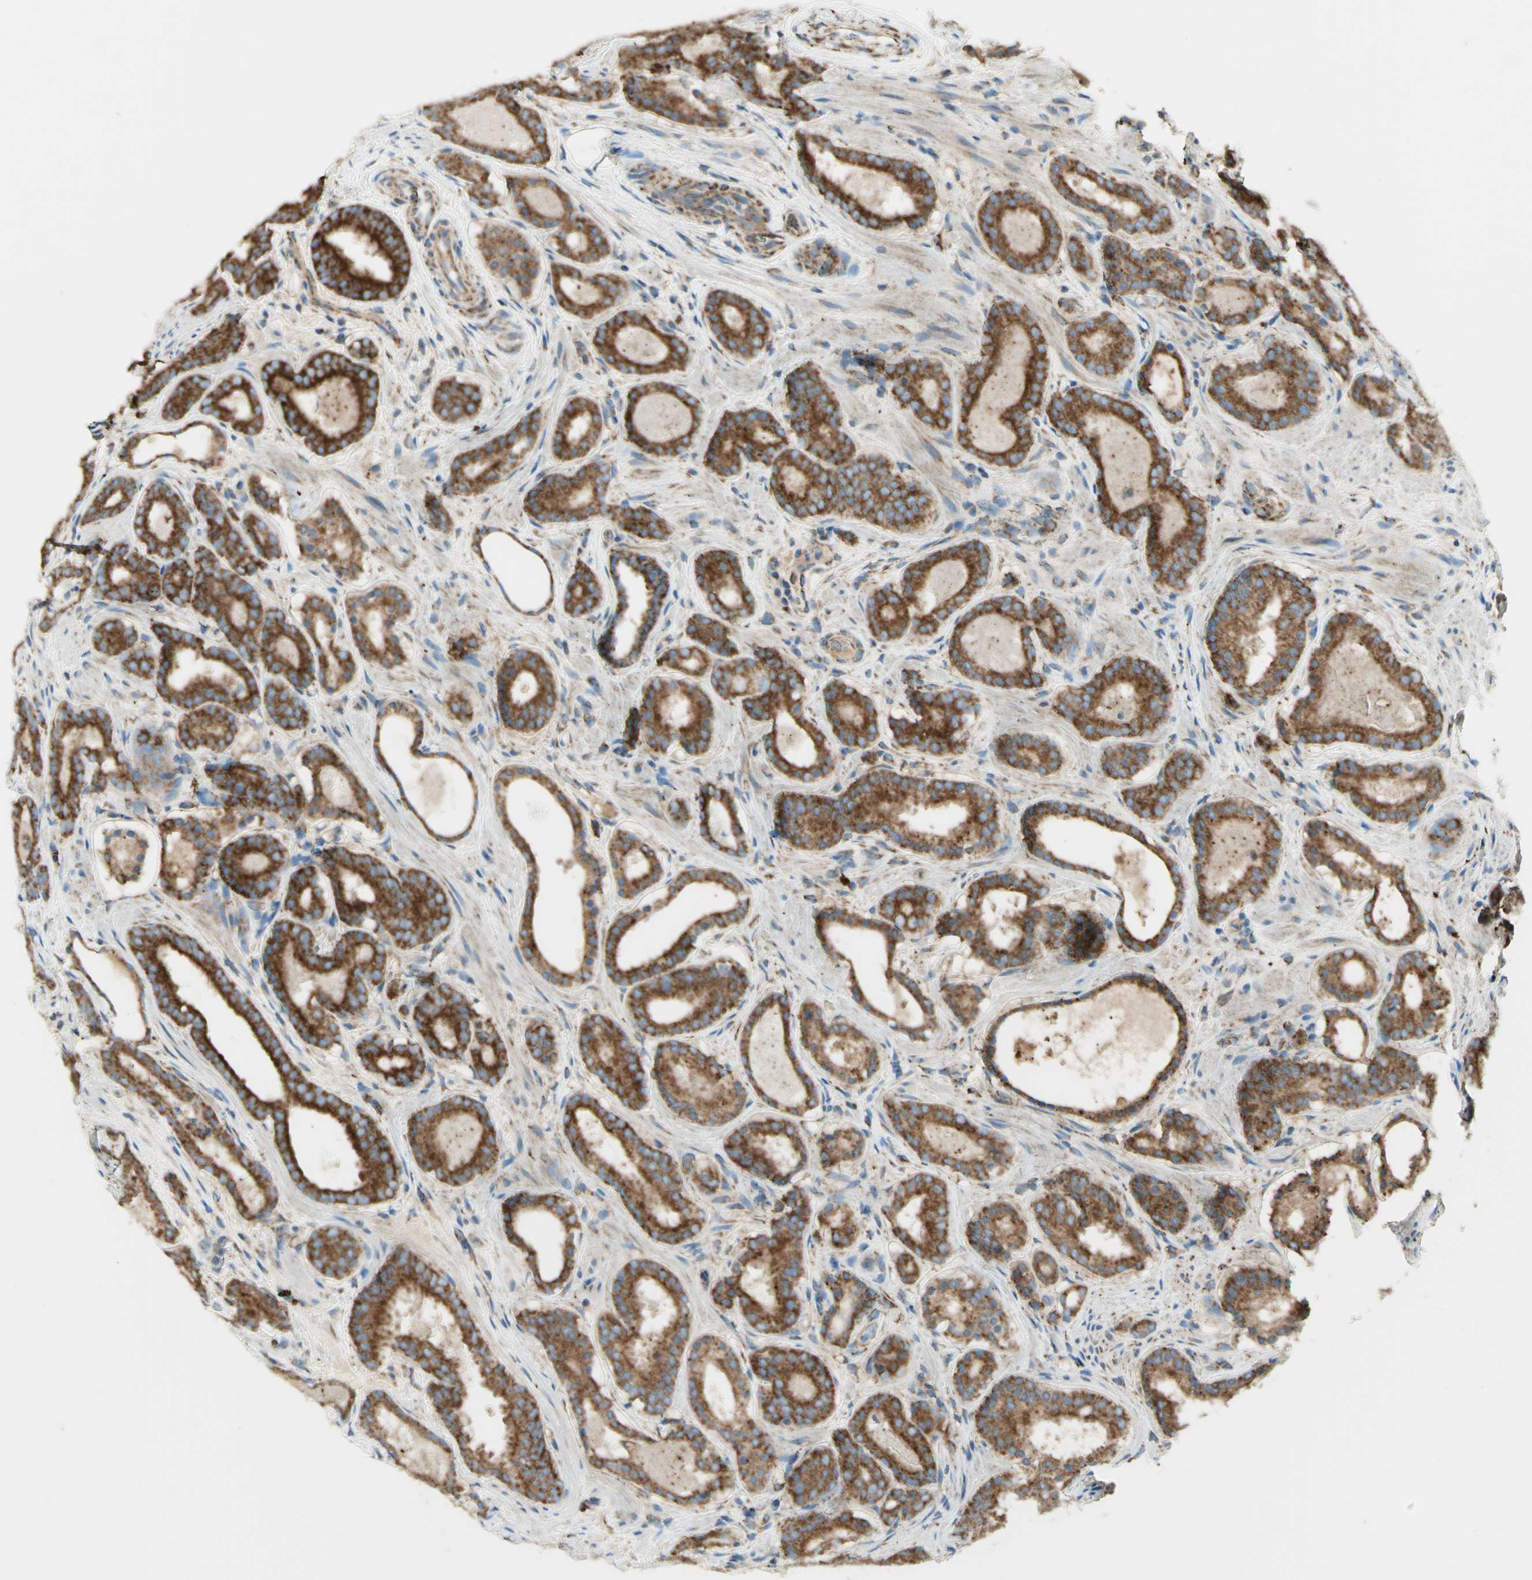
{"staining": {"intensity": "strong", "quantity": ">75%", "location": "cytoplasmic/membranous"}, "tissue": "prostate cancer", "cell_type": "Tumor cells", "image_type": "cancer", "snomed": [{"axis": "morphology", "description": "Adenocarcinoma, Low grade"}, {"axis": "topography", "description": "Prostate"}], "caption": "Human prostate adenocarcinoma (low-grade) stained with a brown dye shows strong cytoplasmic/membranous positive positivity in about >75% of tumor cells.", "gene": "ARMC10", "patient": {"sex": "male", "age": 69}}